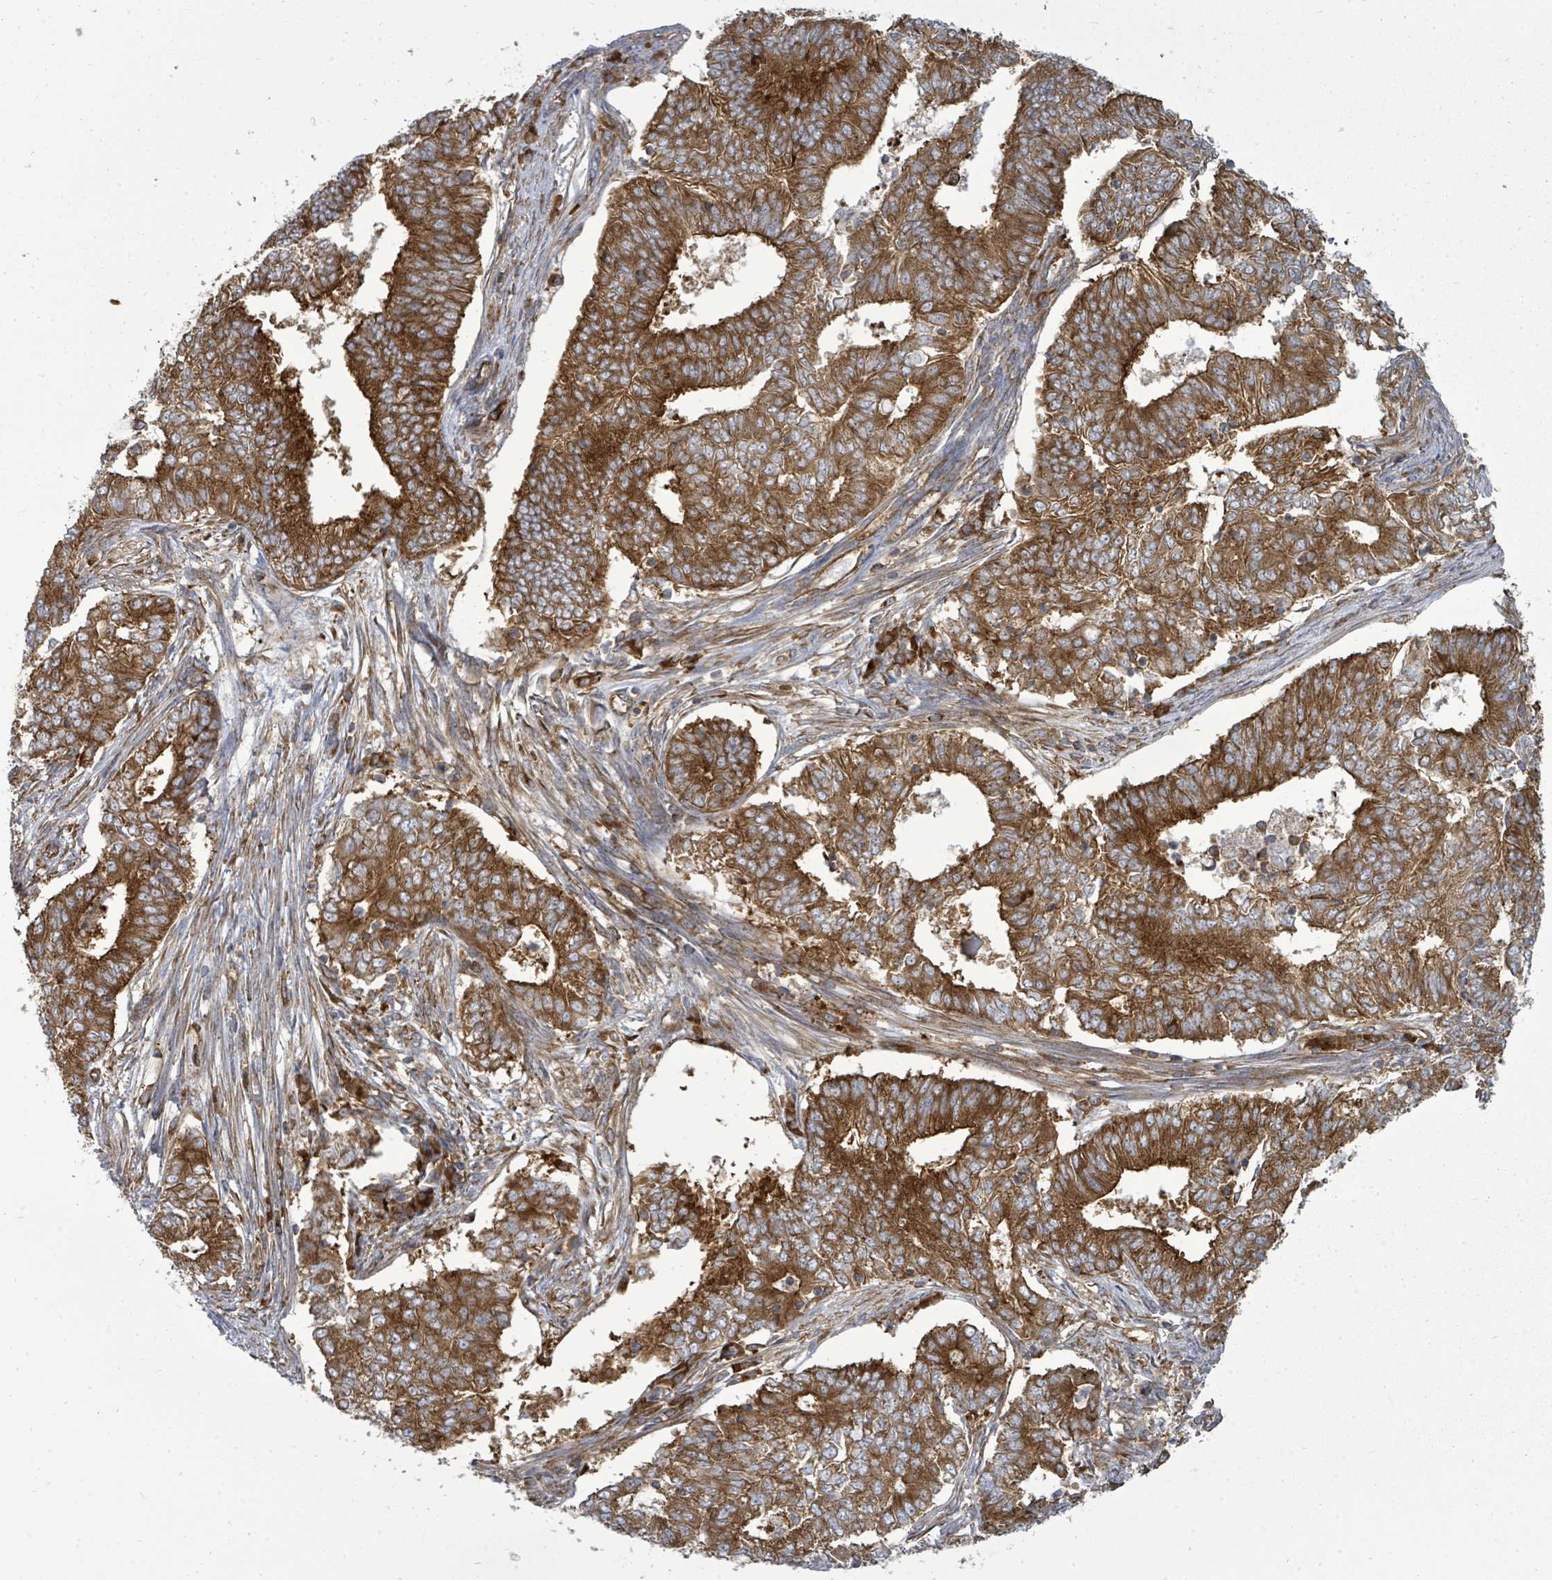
{"staining": {"intensity": "strong", "quantity": ">75%", "location": "cytoplasmic/membranous"}, "tissue": "endometrial cancer", "cell_type": "Tumor cells", "image_type": "cancer", "snomed": [{"axis": "morphology", "description": "Adenocarcinoma, NOS"}, {"axis": "topography", "description": "Endometrium"}], "caption": "The histopathology image shows immunohistochemical staining of adenocarcinoma (endometrial). There is strong cytoplasmic/membranous staining is identified in about >75% of tumor cells.", "gene": "EIF3C", "patient": {"sex": "female", "age": 62}}